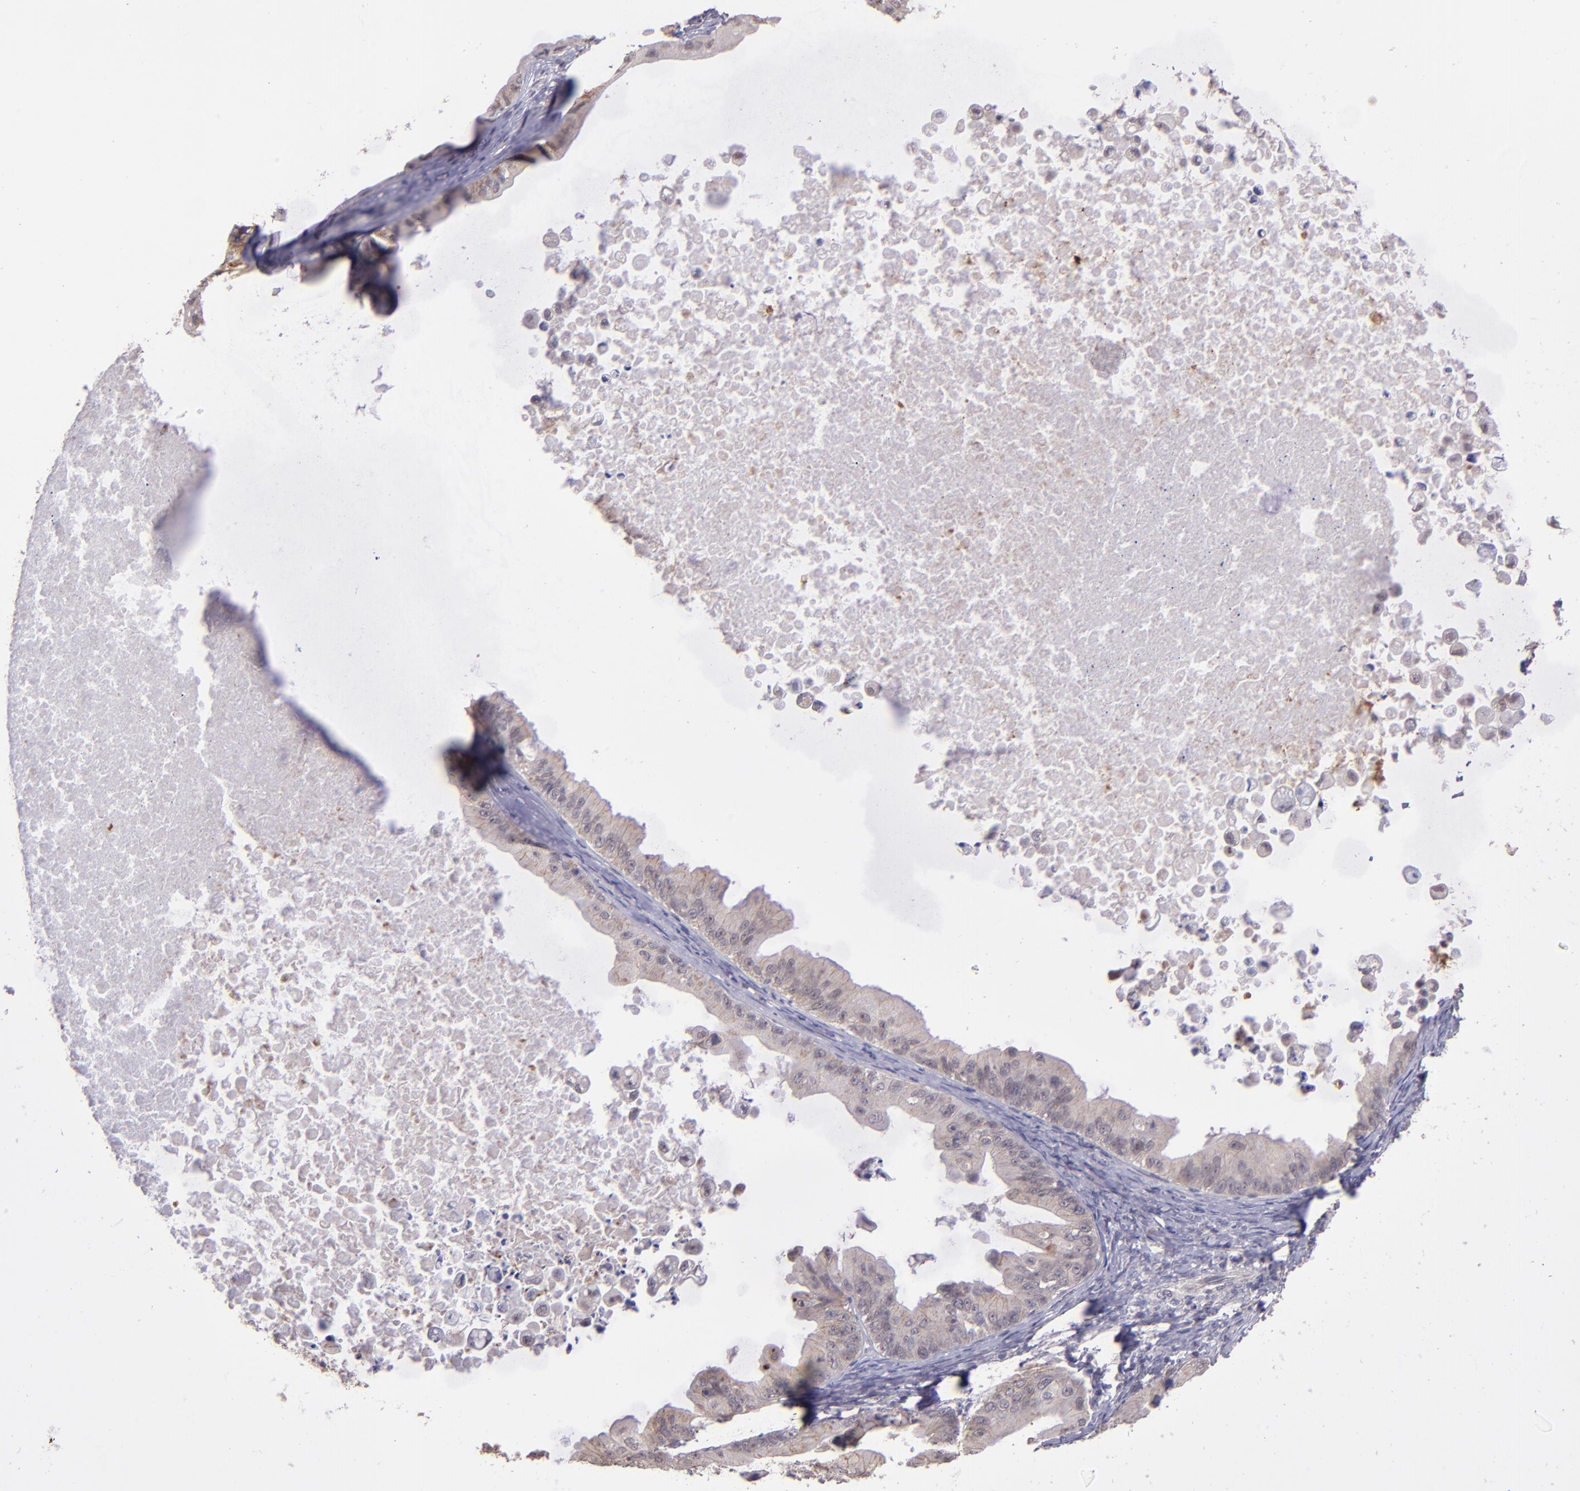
{"staining": {"intensity": "weak", "quantity": ">75%", "location": "cytoplasmic/membranous"}, "tissue": "ovarian cancer", "cell_type": "Tumor cells", "image_type": "cancer", "snomed": [{"axis": "morphology", "description": "Cystadenocarcinoma, mucinous, NOS"}, {"axis": "topography", "description": "Ovary"}], "caption": "Ovarian mucinous cystadenocarcinoma was stained to show a protein in brown. There is low levels of weak cytoplasmic/membranous staining in approximately >75% of tumor cells. The protein is stained brown, and the nuclei are stained in blue (DAB IHC with brightfield microscopy, high magnification).", "gene": "TAF7L", "patient": {"sex": "female", "age": 37}}